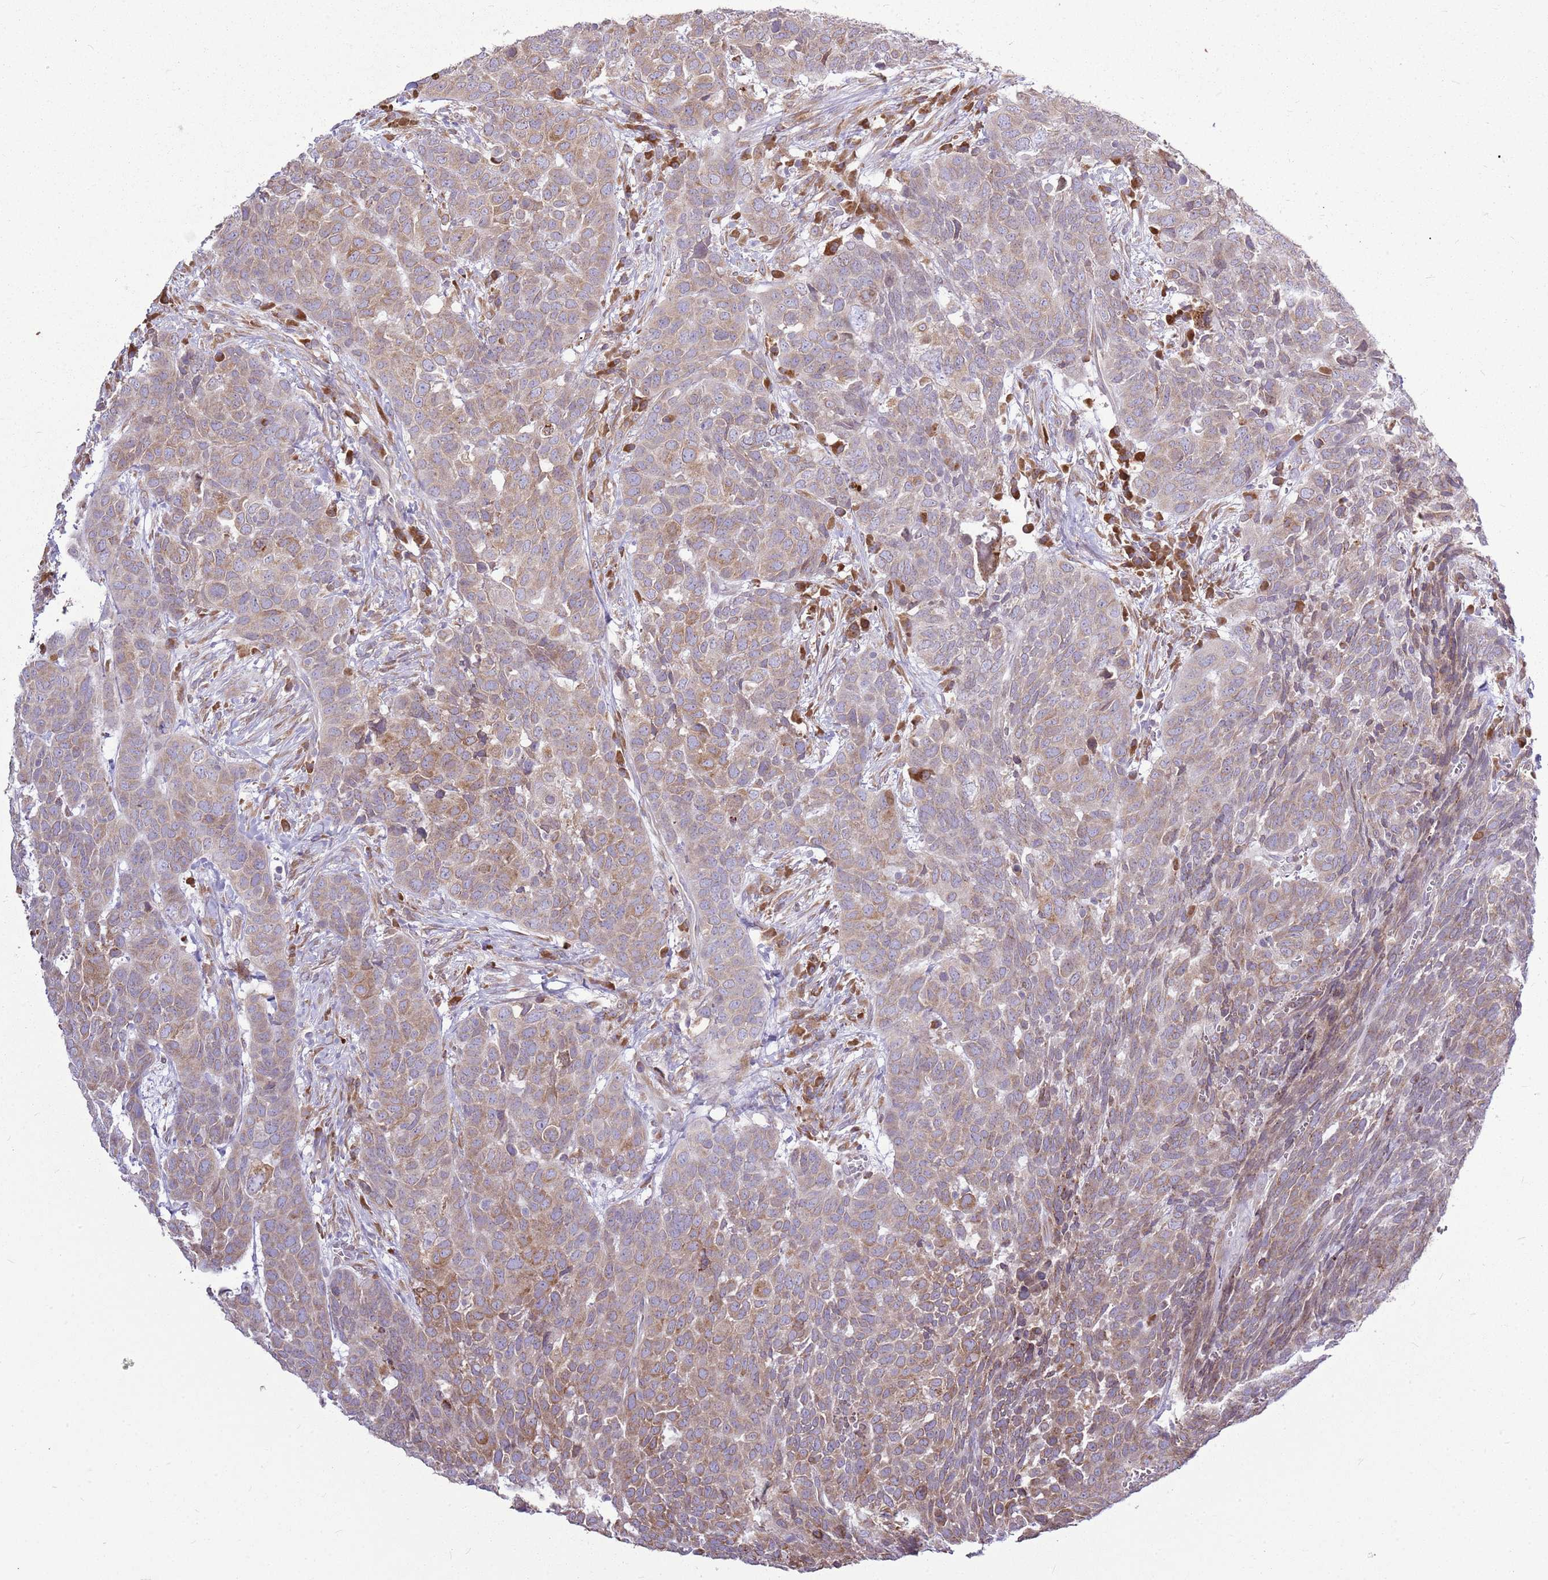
{"staining": {"intensity": "weak", "quantity": ">75%", "location": "cytoplasmic/membranous"}, "tissue": "head and neck cancer", "cell_type": "Tumor cells", "image_type": "cancer", "snomed": [{"axis": "morphology", "description": "Squamous cell carcinoma, NOS"}, {"axis": "topography", "description": "Head-Neck"}], "caption": "Tumor cells exhibit low levels of weak cytoplasmic/membranous staining in approximately >75% of cells in human squamous cell carcinoma (head and neck).", "gene": "TMED10", "patient": {"sex": "male", "age": 66}}